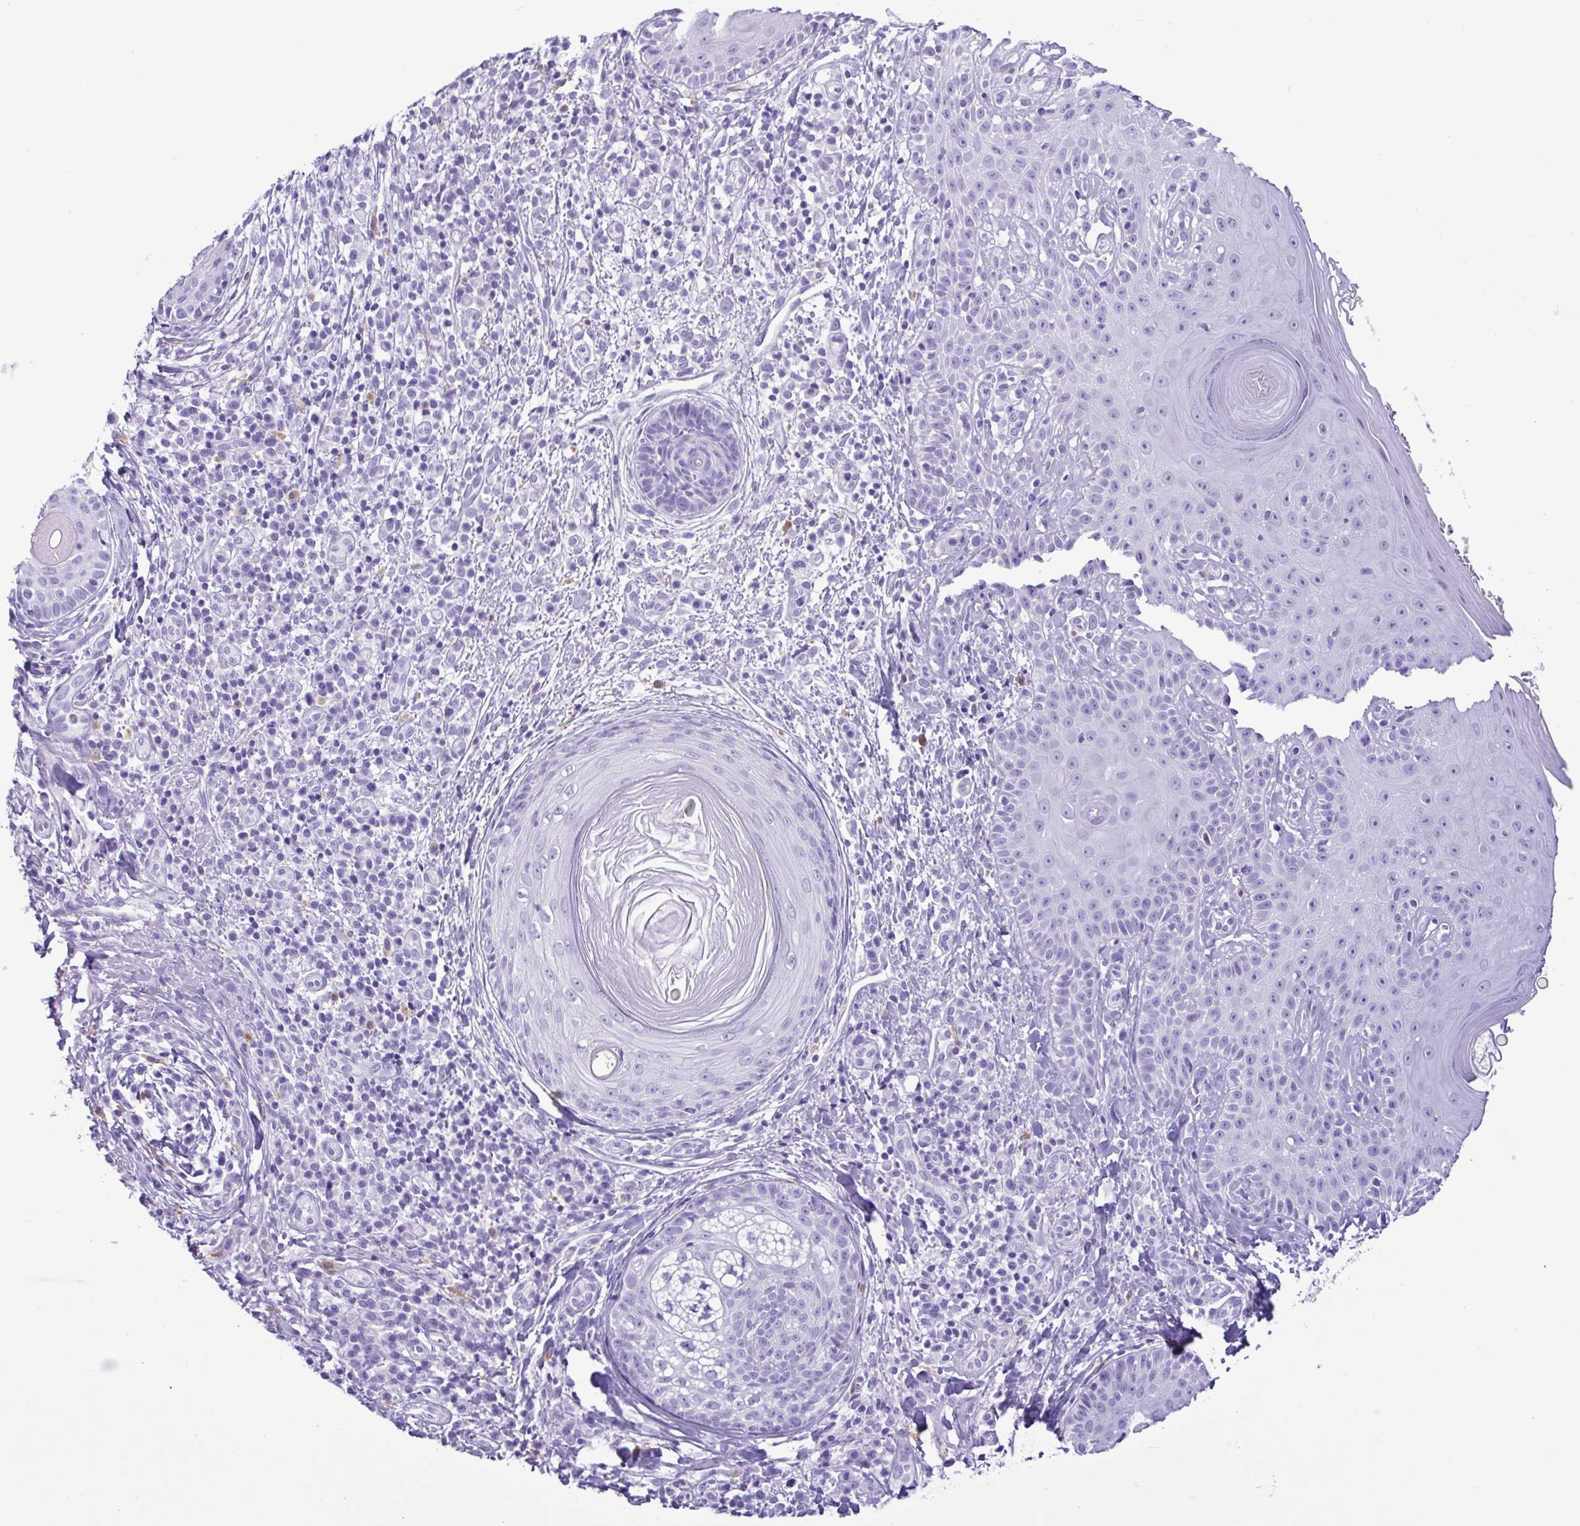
{"staining": {"intensity": "negative", "quantity": "none", "location": "none"}, "tissue": "skin cancer", "cell_type": "Tumor cells", "image_type": "cancer", "snomed": [{"axis": "morphology", "description": "Basal cell carcinoma"}, {"axis": "topography", "description": "Skin"}], "caption": "High power microscopy histopathology image of an immunohistochemistry micrograph of skin basal cell carcinoma, revealing no significant expression in tumor cells.", "gene": "SPATA16", "patient": {"sex": "male", "age": 65}}